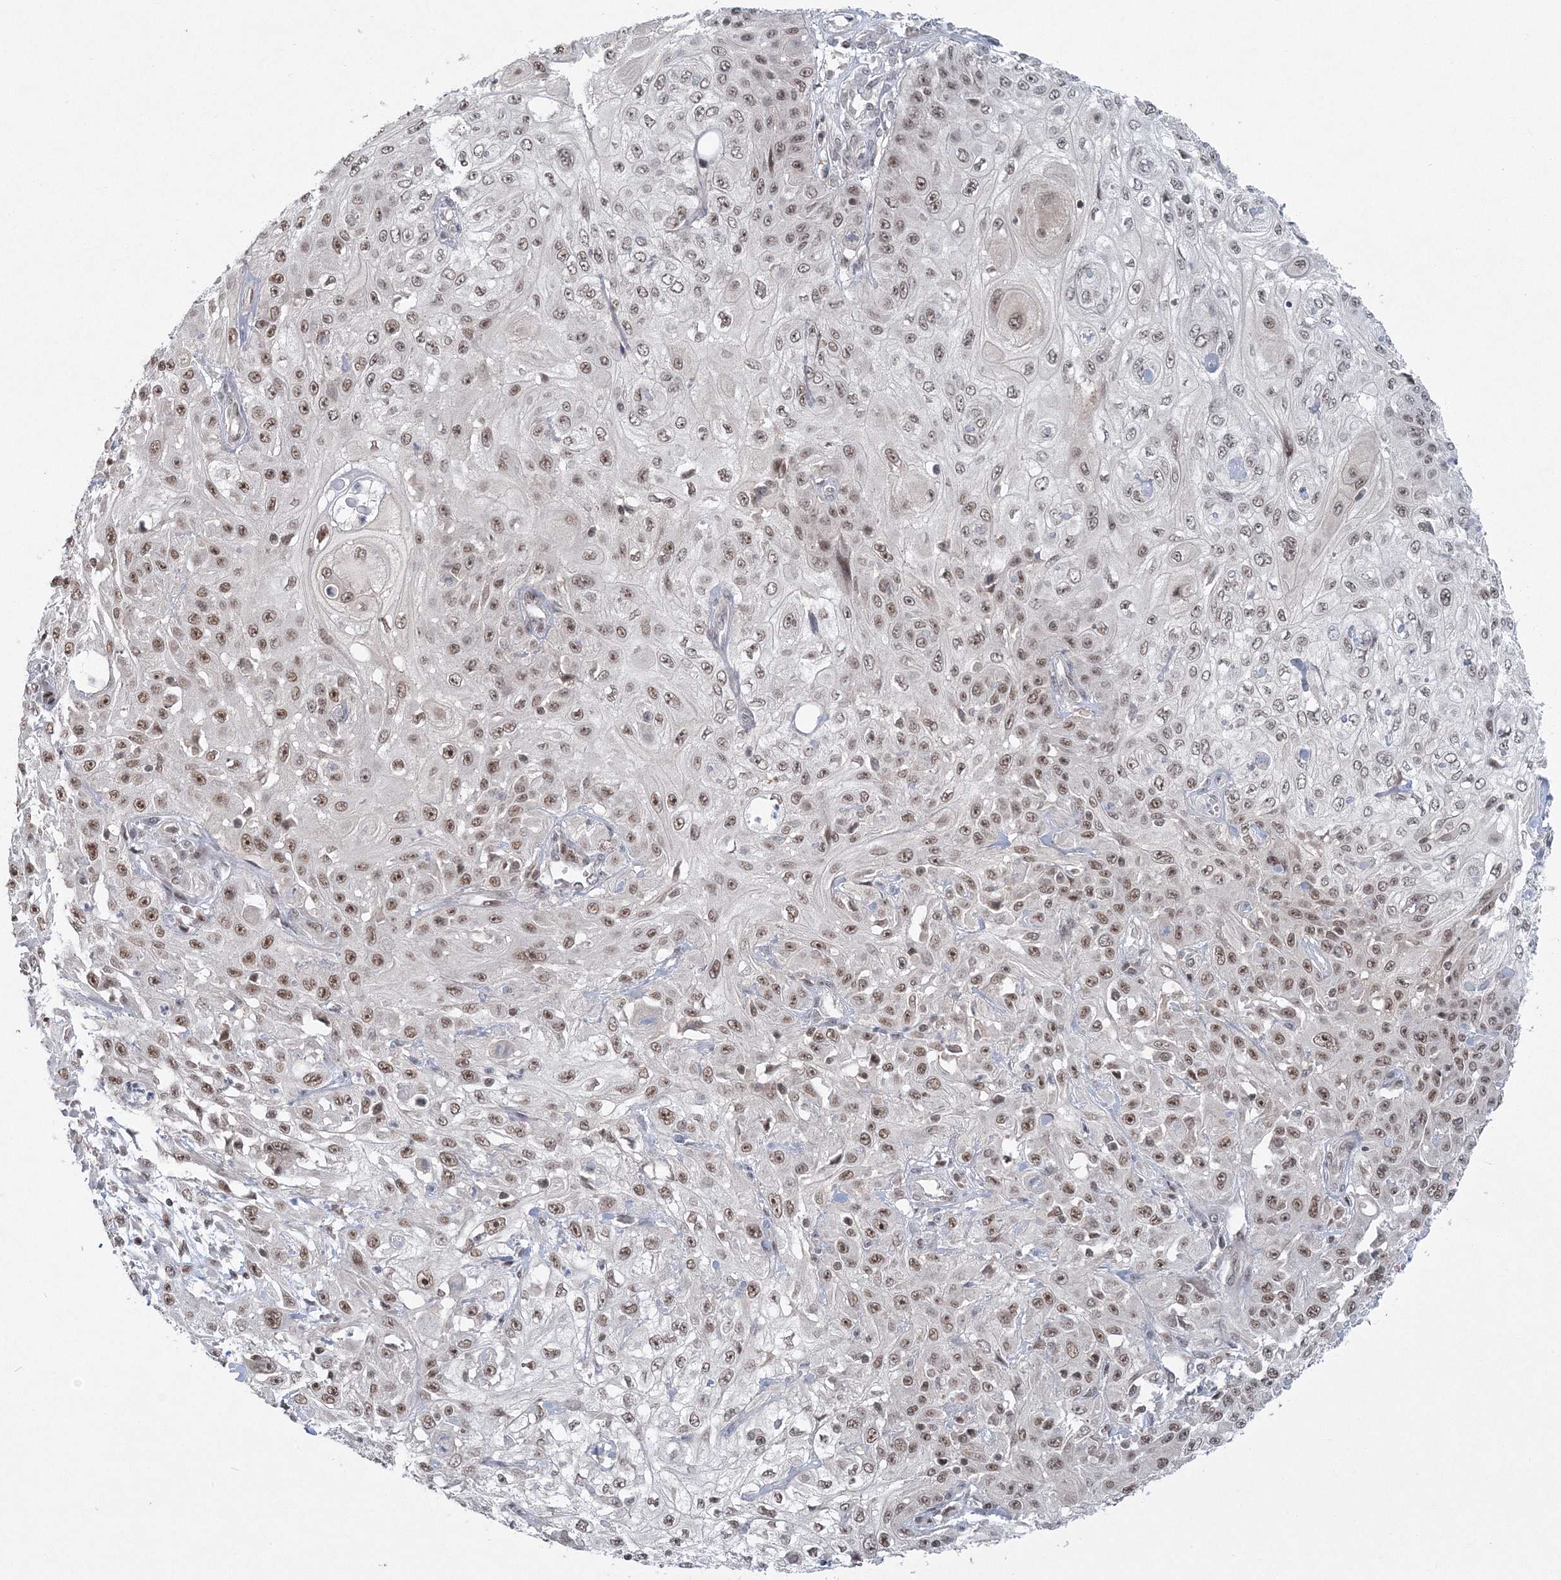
{"staining": {"intensity": "weak", "quantity": ">75%", "location": "nuclear"}, "tissue": "skin cancer", "cell_type": "Tumor cells", "image_type": "cancer", "snomed": [{"axis": "morphology", "description": "Squamous cell carcinoma, NOS"}, {"axis": "morphology", "description": "Squamous cell carcinoma, metastatic, NOS"}, {"axis": "topography", "description": "Skin"}, {"axis": "topography", "description": "Lymph node"}], "caption": "Skin cancer tissue exhibits weak nuclear positivity in about >75% of tumor cells", "gene": "PDS5A", "patient": {"sex": "male", "age": 75}}